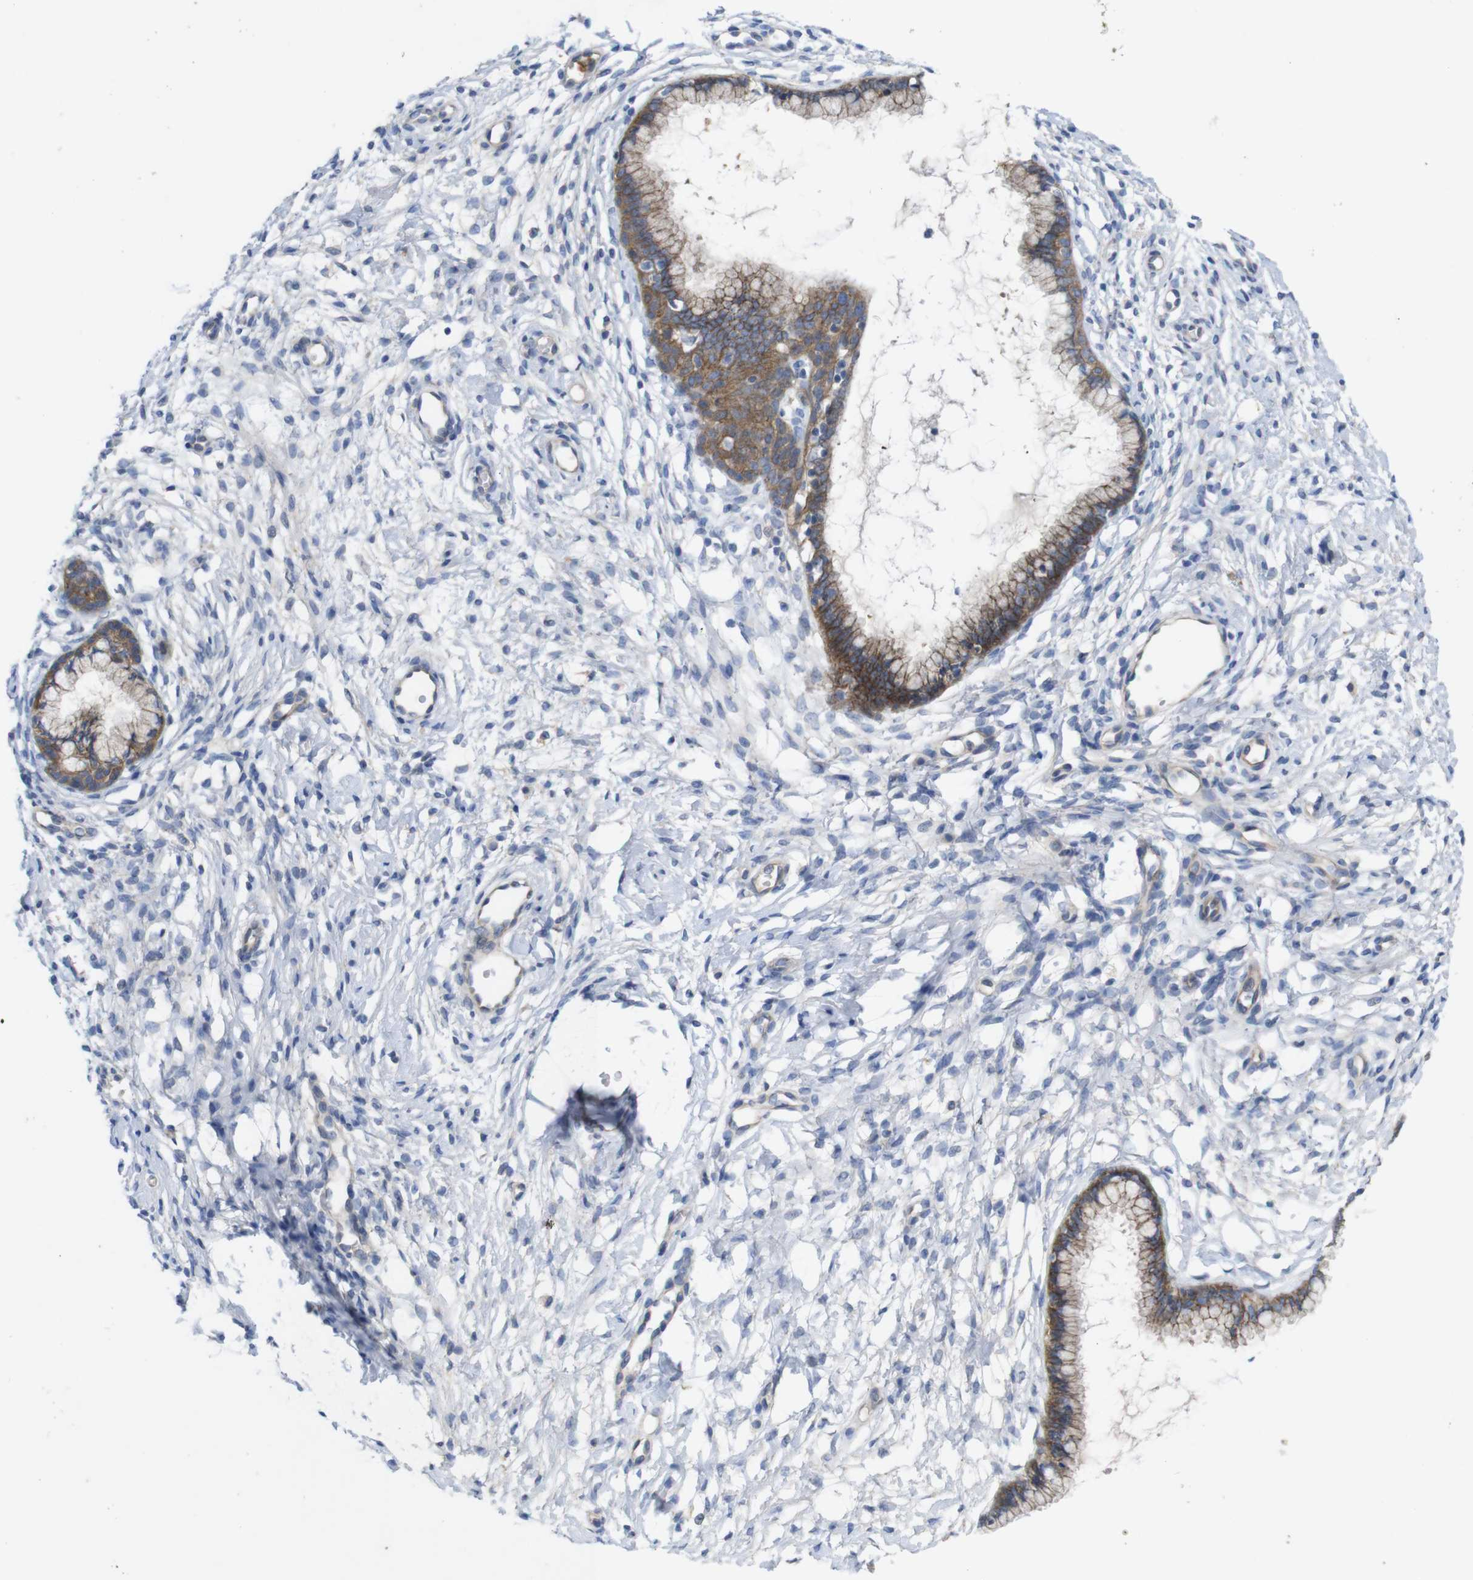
{"staining": {"intensity": "moderate", "quantity": ">75%", "location": "cytoplasmic/membranous"}, "tissue": "cervix", "cell_type": "Glandular cells", "image_type": "normal", "snomed": [{"axis": "morphology", "description": "Normal tissue, NOS"}, {"axis": "topography", "description": "Cervix"}], "caption": "Glandular cells exhibit medium levels of moderate cytoplasmic/membranous positivity in approximately >75% of cells in benign cervix.", "gene": "KIDINS220", "patient": {"sex": "female", "age": 65}}